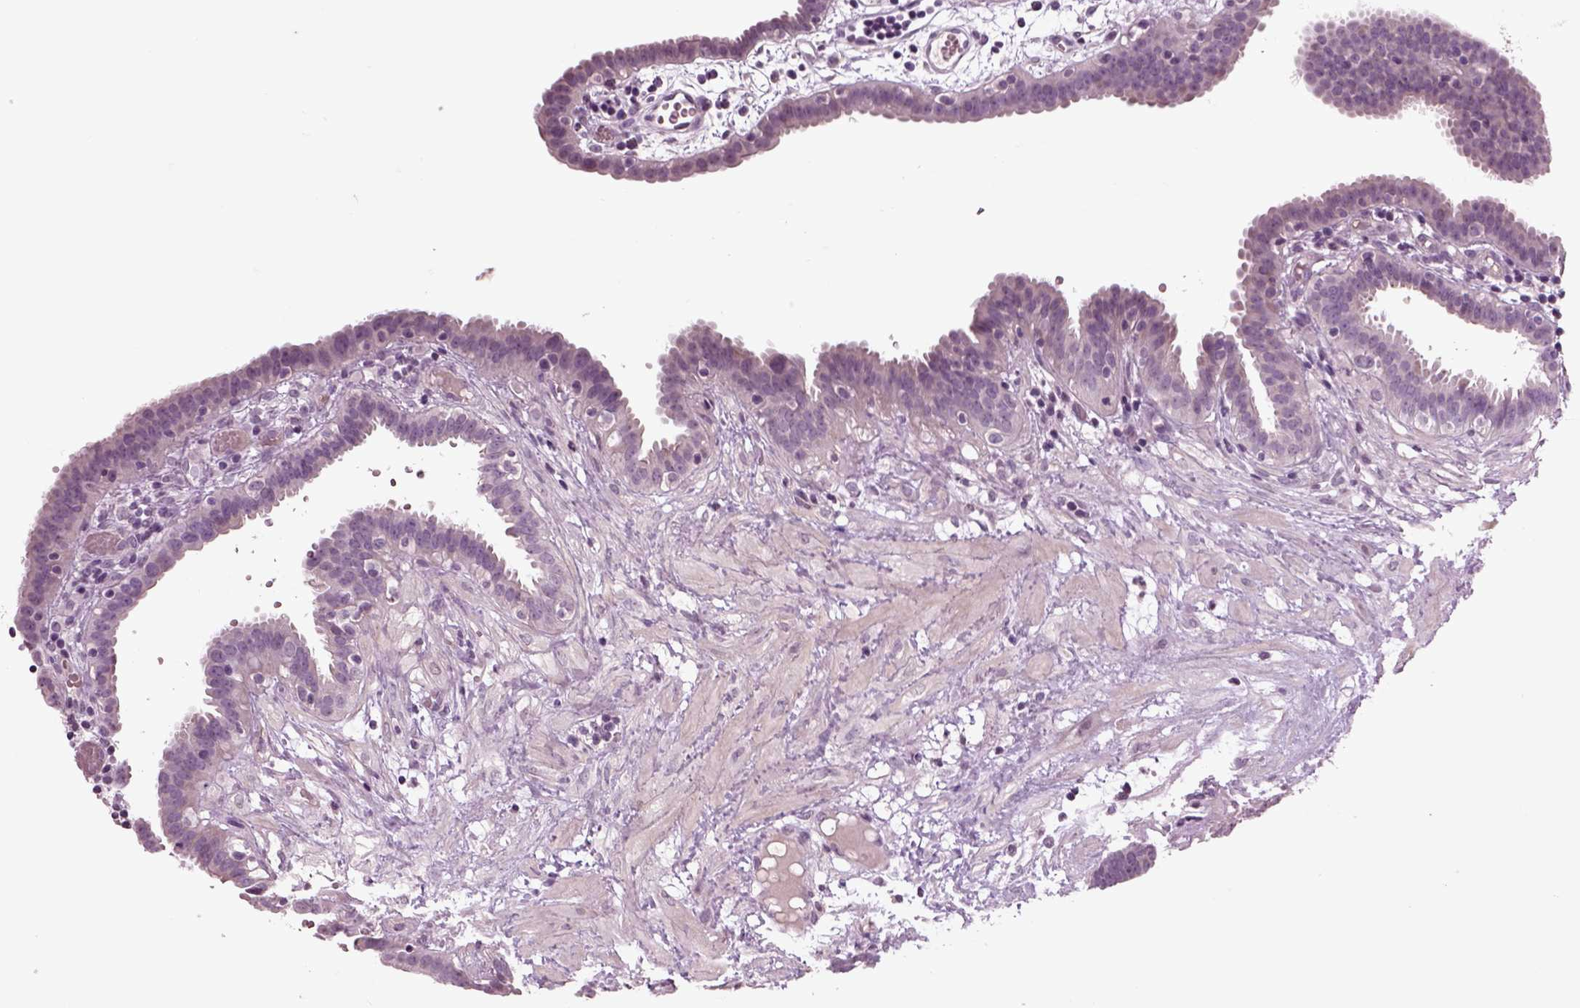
{"staining": {"intensity": "negative", "quantity": "none", "location": "none"}, "tissue": "fallopian tube", "cell_type": "Glandular cells", "image_type": "normal", "snomed": [{"axis": "morphology", "description": "Normal tissue, NOS"}, {"axis": "topography", "description": "Fallopian tube"}], "caption": "Fallopian tube was stained to show a protein in brown. There is no significant positivity in glandular cells. (Stains: DAB immunohistochemistry (IHC) with hematoxylin counter stain, Microscopy: brightfield microscopy at high magnification).", "gene": "CHGB", "patient": {"sex": "female", "age": 37}}